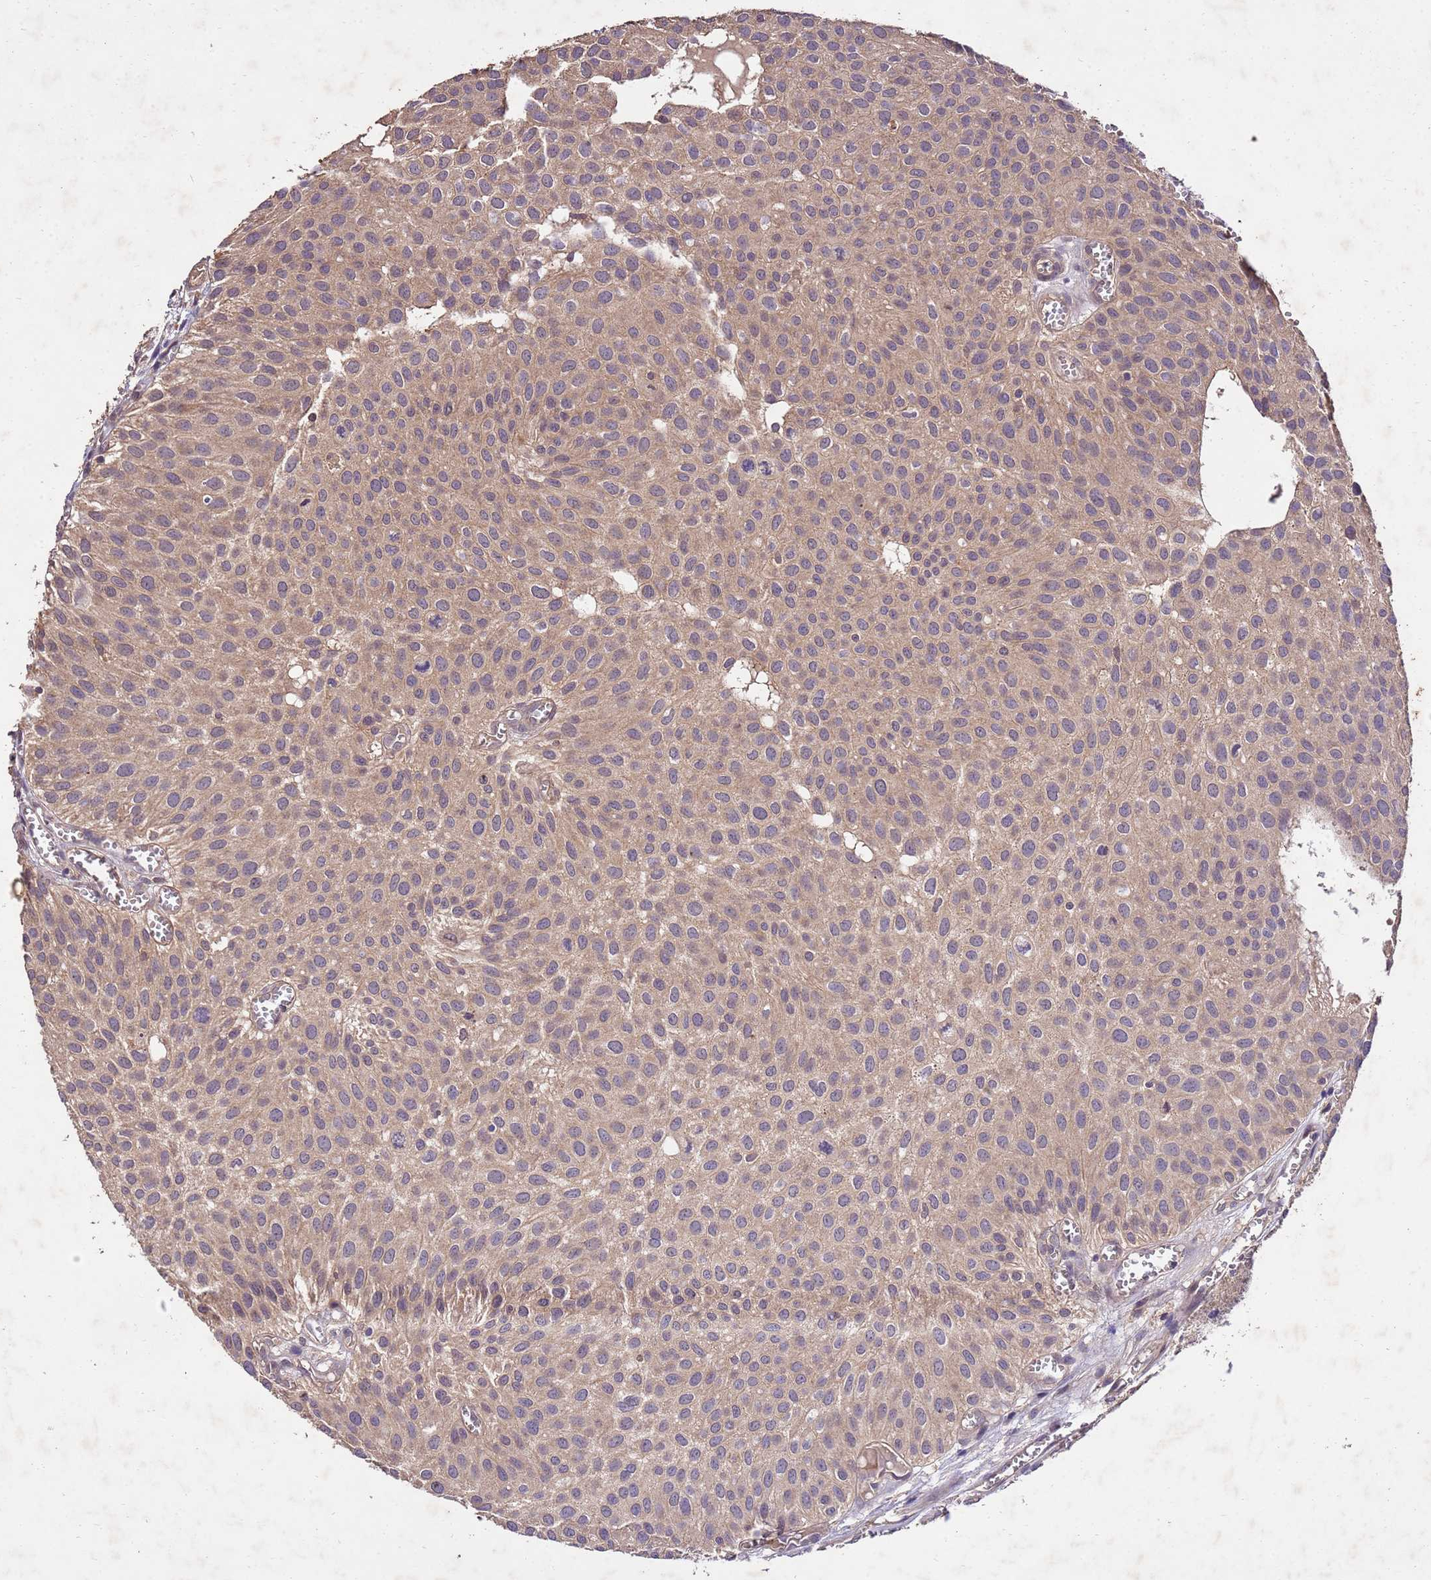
{"staining": {"intensity": "weak", "quantity": ">75%", "location": "cytoplasmic/membranous,nuclear"}, "tissue": "urothelial cancer", "cell_type": "Tumor cells", "image_type": "cancer", "snomed": [{"axis": "morphology", "description": "Urothelial carcinoma, Low grade"}, {"axis": "topography", "description": "Urinary bladder"}], "caption": "Weak cytoplasmic/membranous and nuclear staining for a protein is seen in approximately >75% of tumor cells of urothelial cancer using immunohistochemistry.", "gene": "TOR4A", "patient": {"sex": "male", "age": 88}}